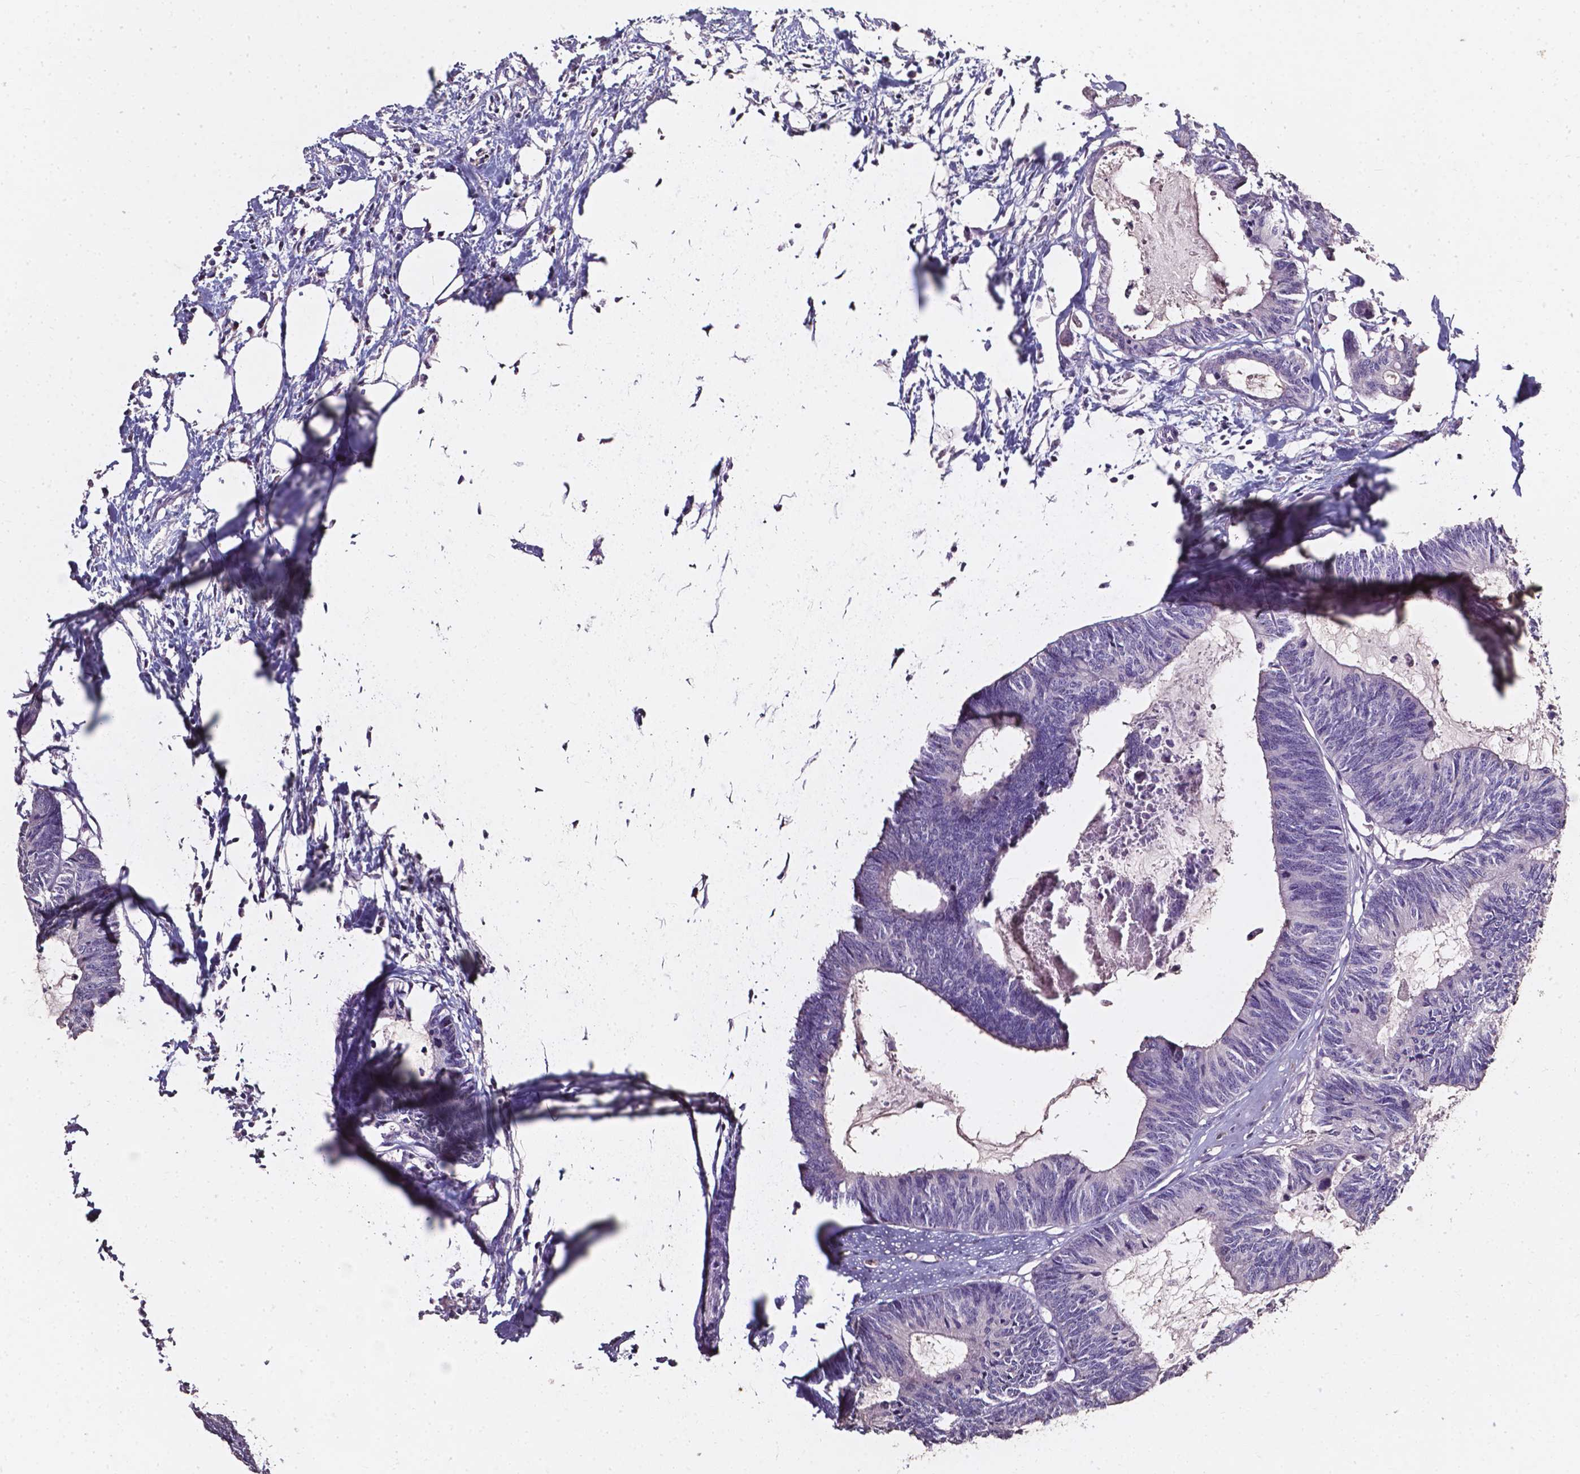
{"staining": {"intensity": "negative", "quantity": "none", "location": "none"}, "tissue": "colorectal cancer", "cell_type": "Tumor cells", "image_type": "cancer", "snomed": [{"axis": "morphology", "description": "Adenocarcinoma, NOS"}, {"axis": "topography", "description": "Colon"}, {"axis": "topography", "description": "Rectum"}], "caption": "Human colorectal adenocarcinoma stained for a protein using immunohistochemistry shows no positivity in tumor cells.", "gene": "AKR1B10", "patient": {"sex": "male", "age": 57}}